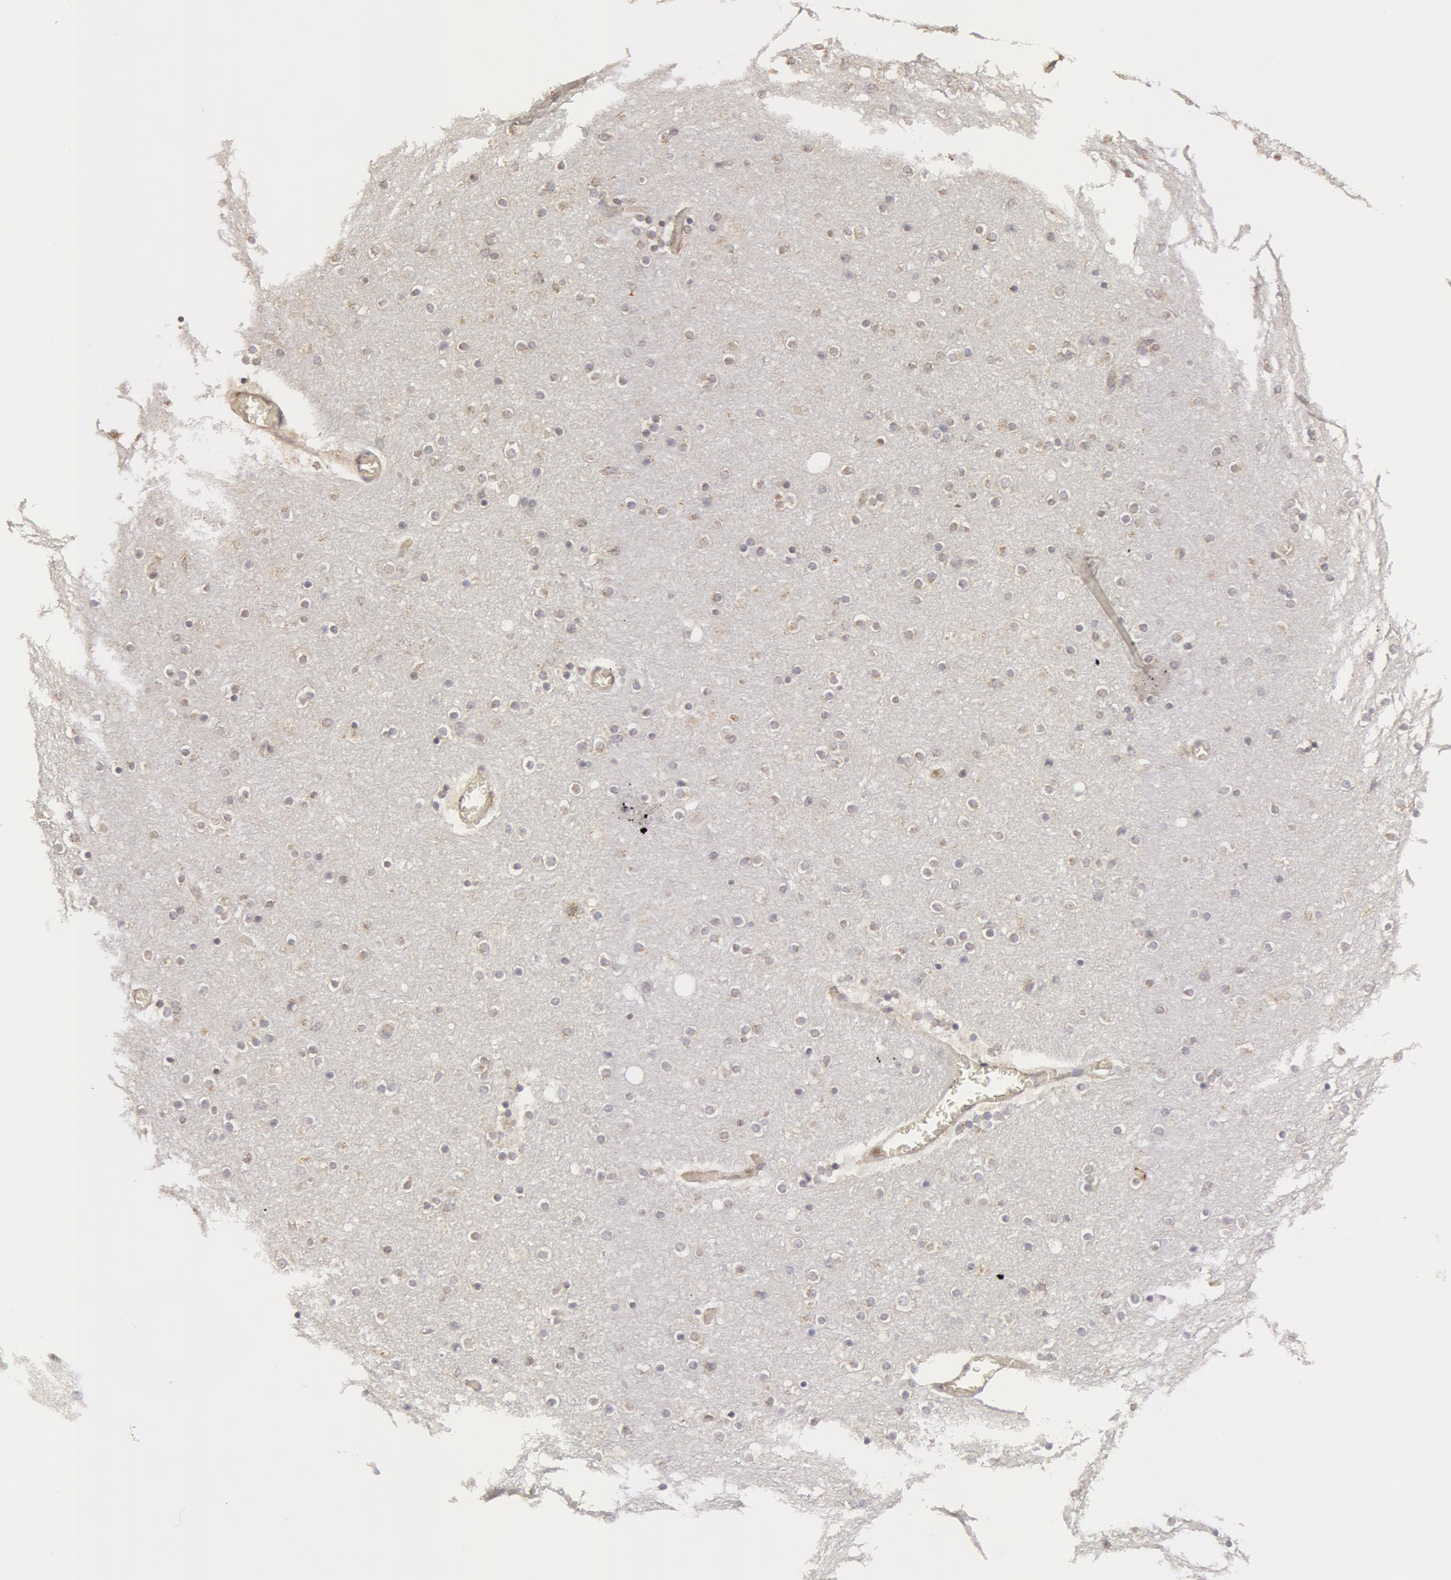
{"staining": {"intensity": "negative", "quantity": "none", "location": "none"}, "tissue": "cerebral cortex", "cell_type": "Endothelial cells", "image_type": "normal", "snomed": [{"axis": "morphology", "description": "Normal tissue, NOS"}, {"axis": "topography", "description": "Cerebral cortex"}], "caption": "Immunohistochemical staining of benign cerebral cortex displays no significant positivity in endothelial cells.", "gene": "CAT", "patient": {"sex": "female", "age": 54}}